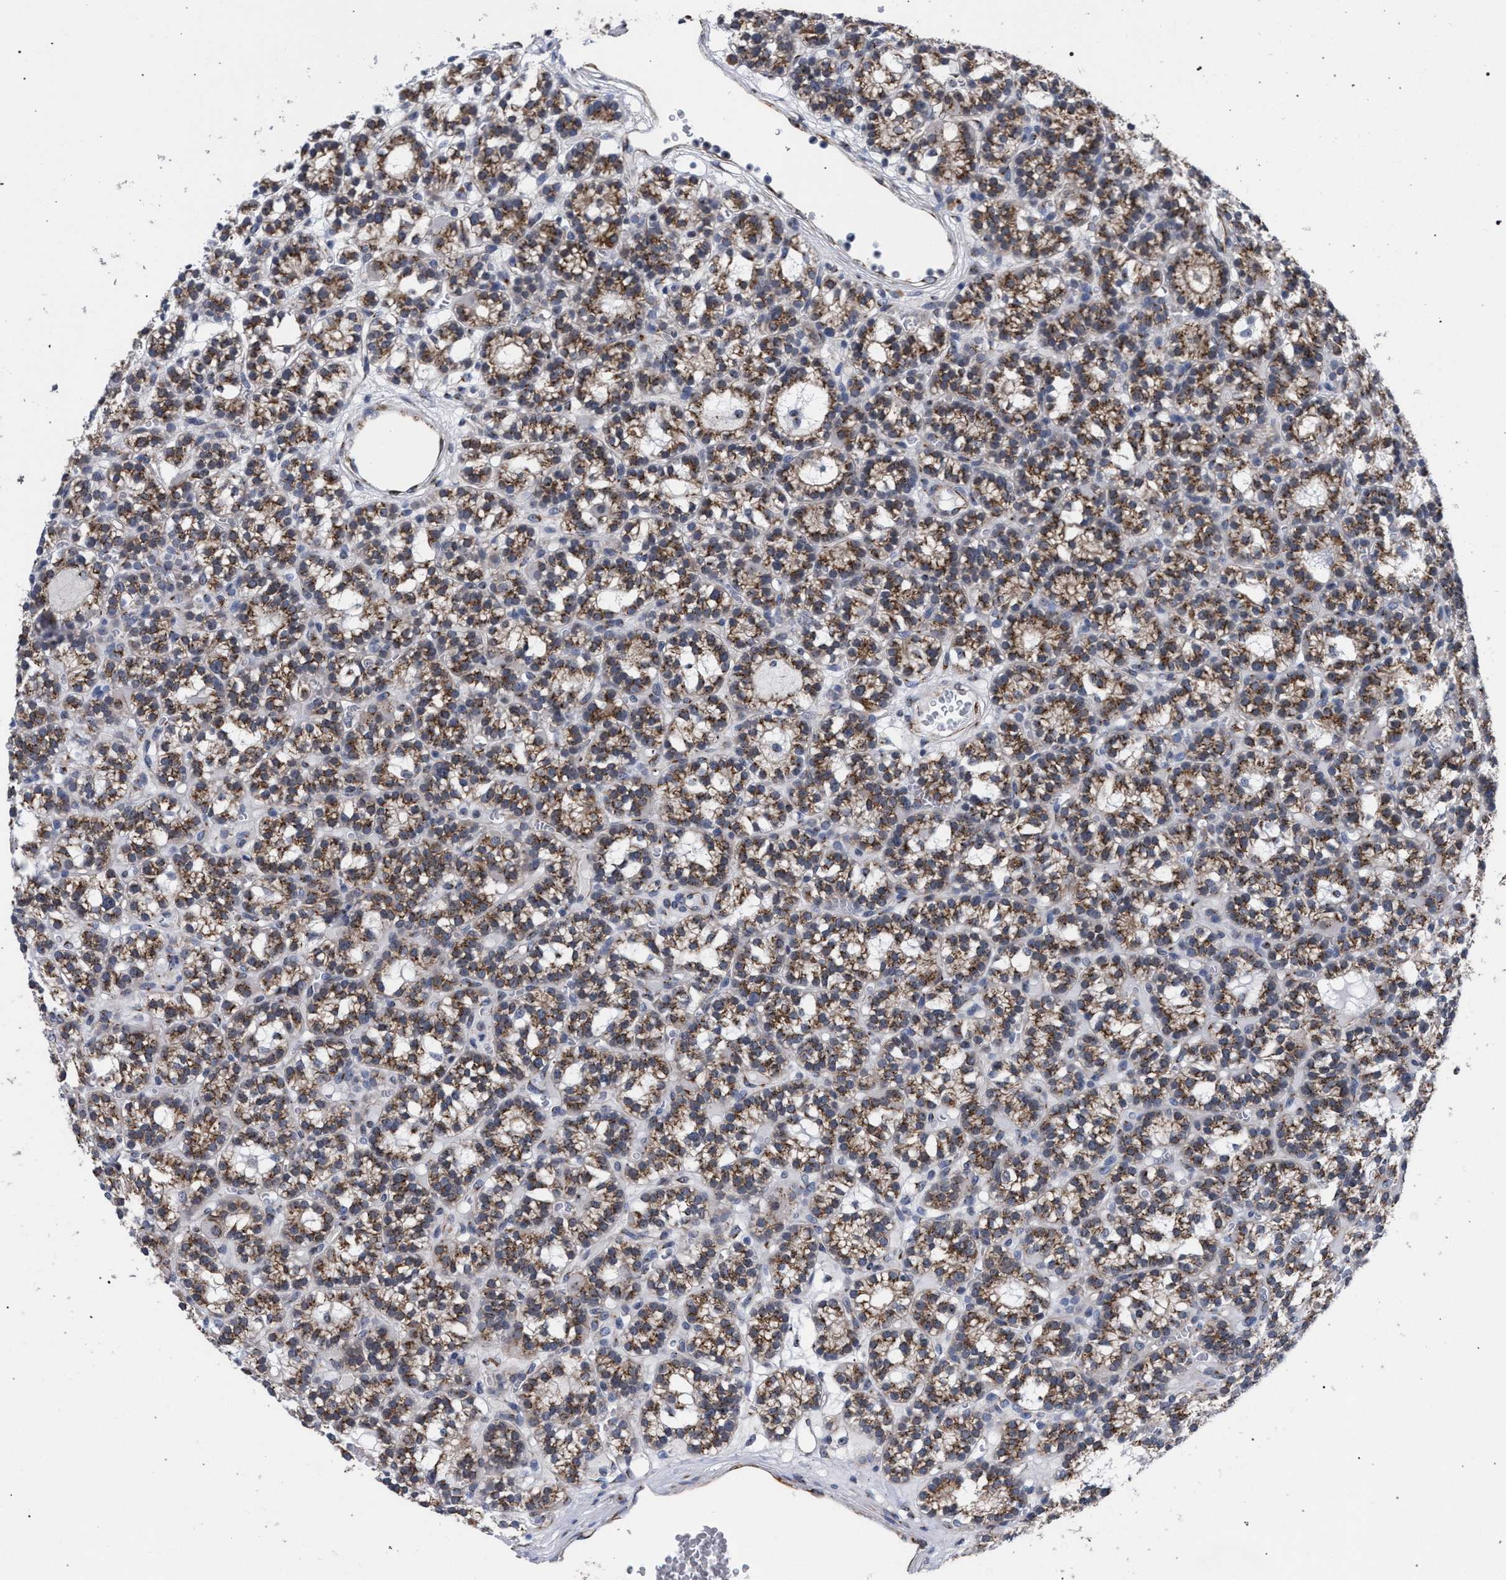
{"staining": {"intensity": "moderate", "quantity": ">75%", "location": "cytoplasmic/membranous"}, "tissue": "parathyroid gland", "cell_type": "Glandular cells", "image_type": "normal", "snomed": [{"axis": "morphology", "description": "Normal tissue, NOS"}, {"axis": "morphology", "description": "Adenoma, NOS"}, {"axis": "topography", "description": "Parathyroid gland"}], "caption": "Protein staining by immunohistochemistry (IHC) demonstrates moderate cytoplasmic/membranous expression in about >75% of glandular cells in benign parathyroid gland.", "gene": "GOLGA2", "patient": {"sex": "female", "age": 58}}